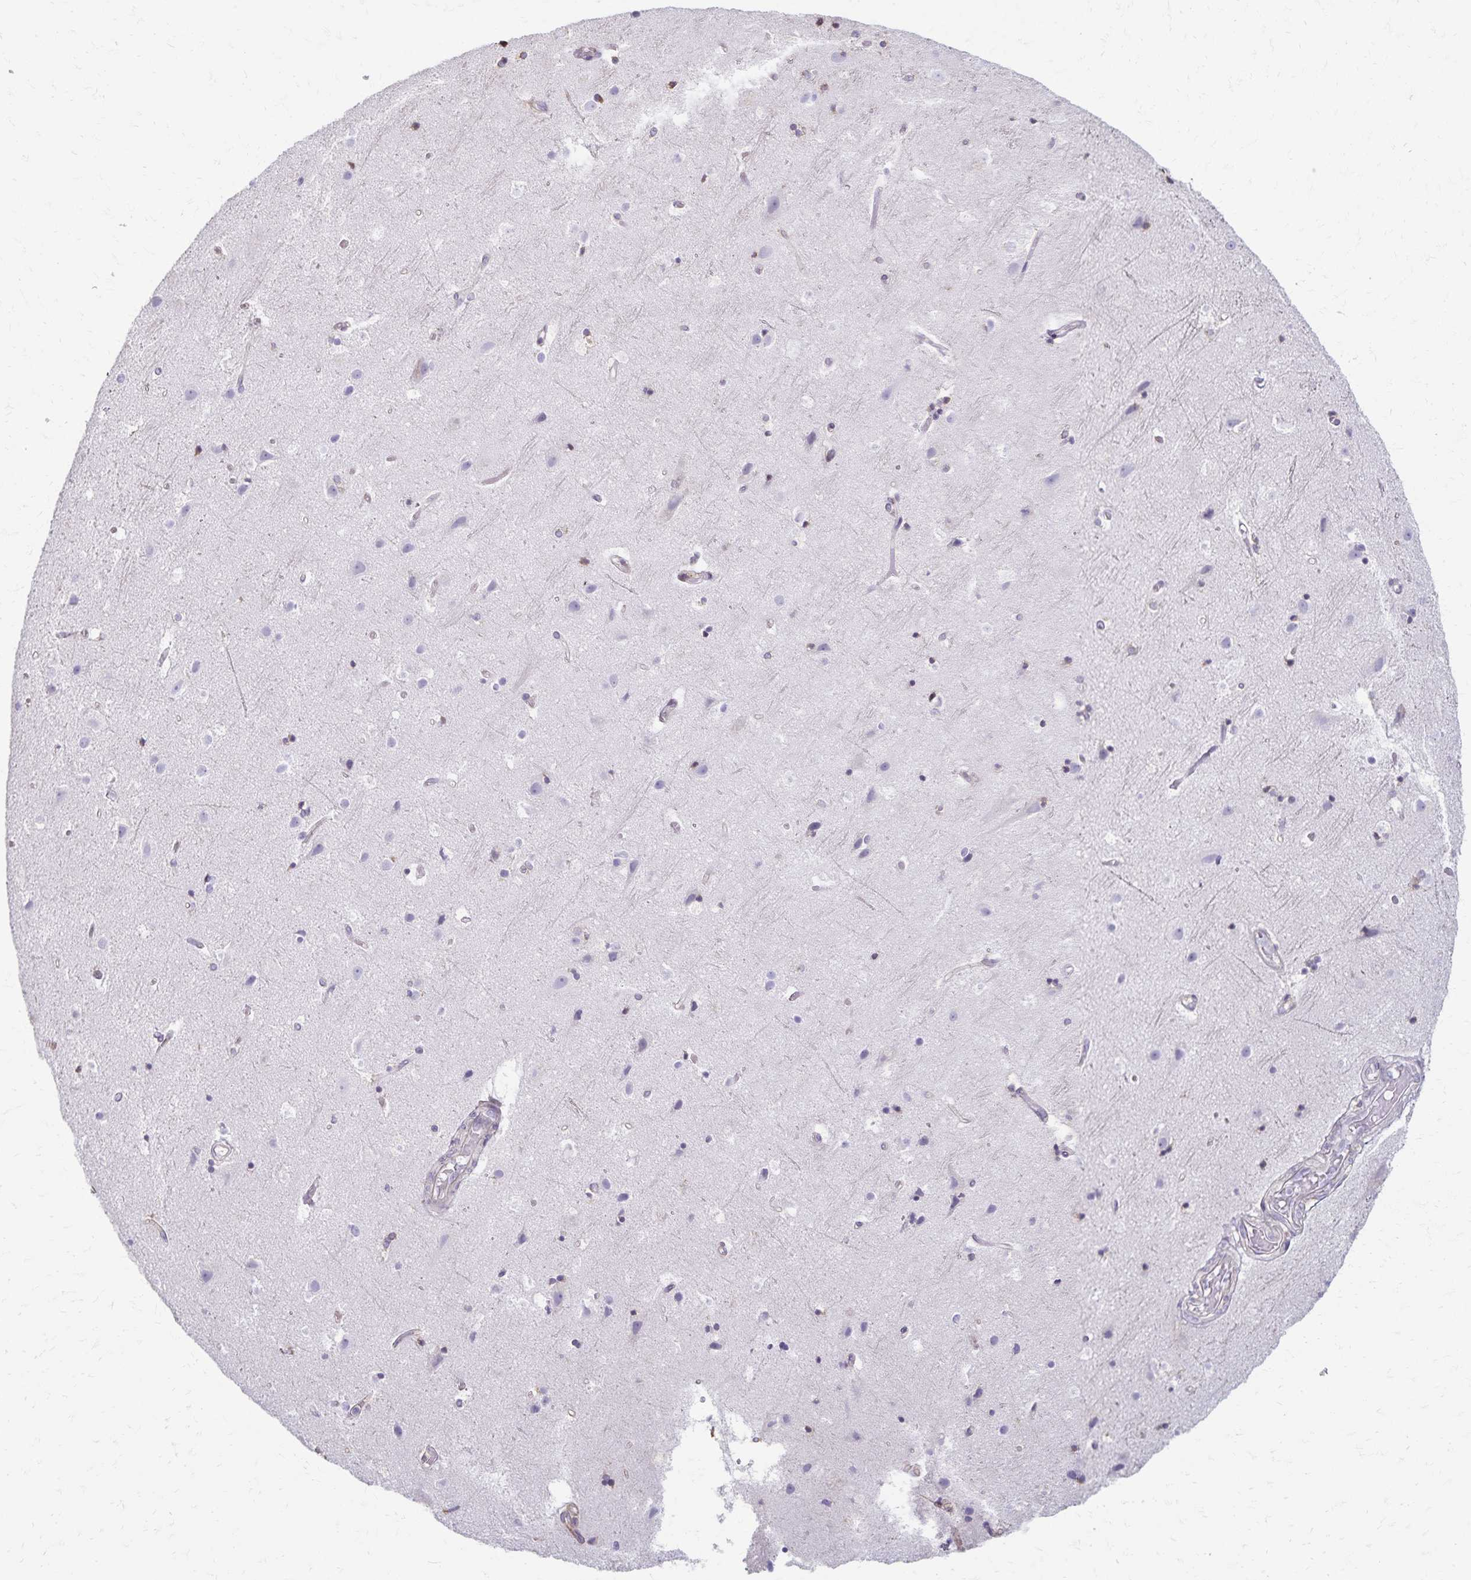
{"staining": {"intensity": "negative", "quantity": "none", "location": "none"}, "tissue": "cerebral cortex", "cell_type": "Endothelial cells", "image_type": "normal", "snomed": [{"axis": "morphology", "description": "Normal tissue, NOS"}, {"axis": "topography", "description": "Cerebral cortex"}], "caption": "Cerebral cortex was stained to show a protein in brown. There is no significant positivity in endothelial cells.", "gene": "KISS1", "patient": {"sex": "female", "age": 52}}